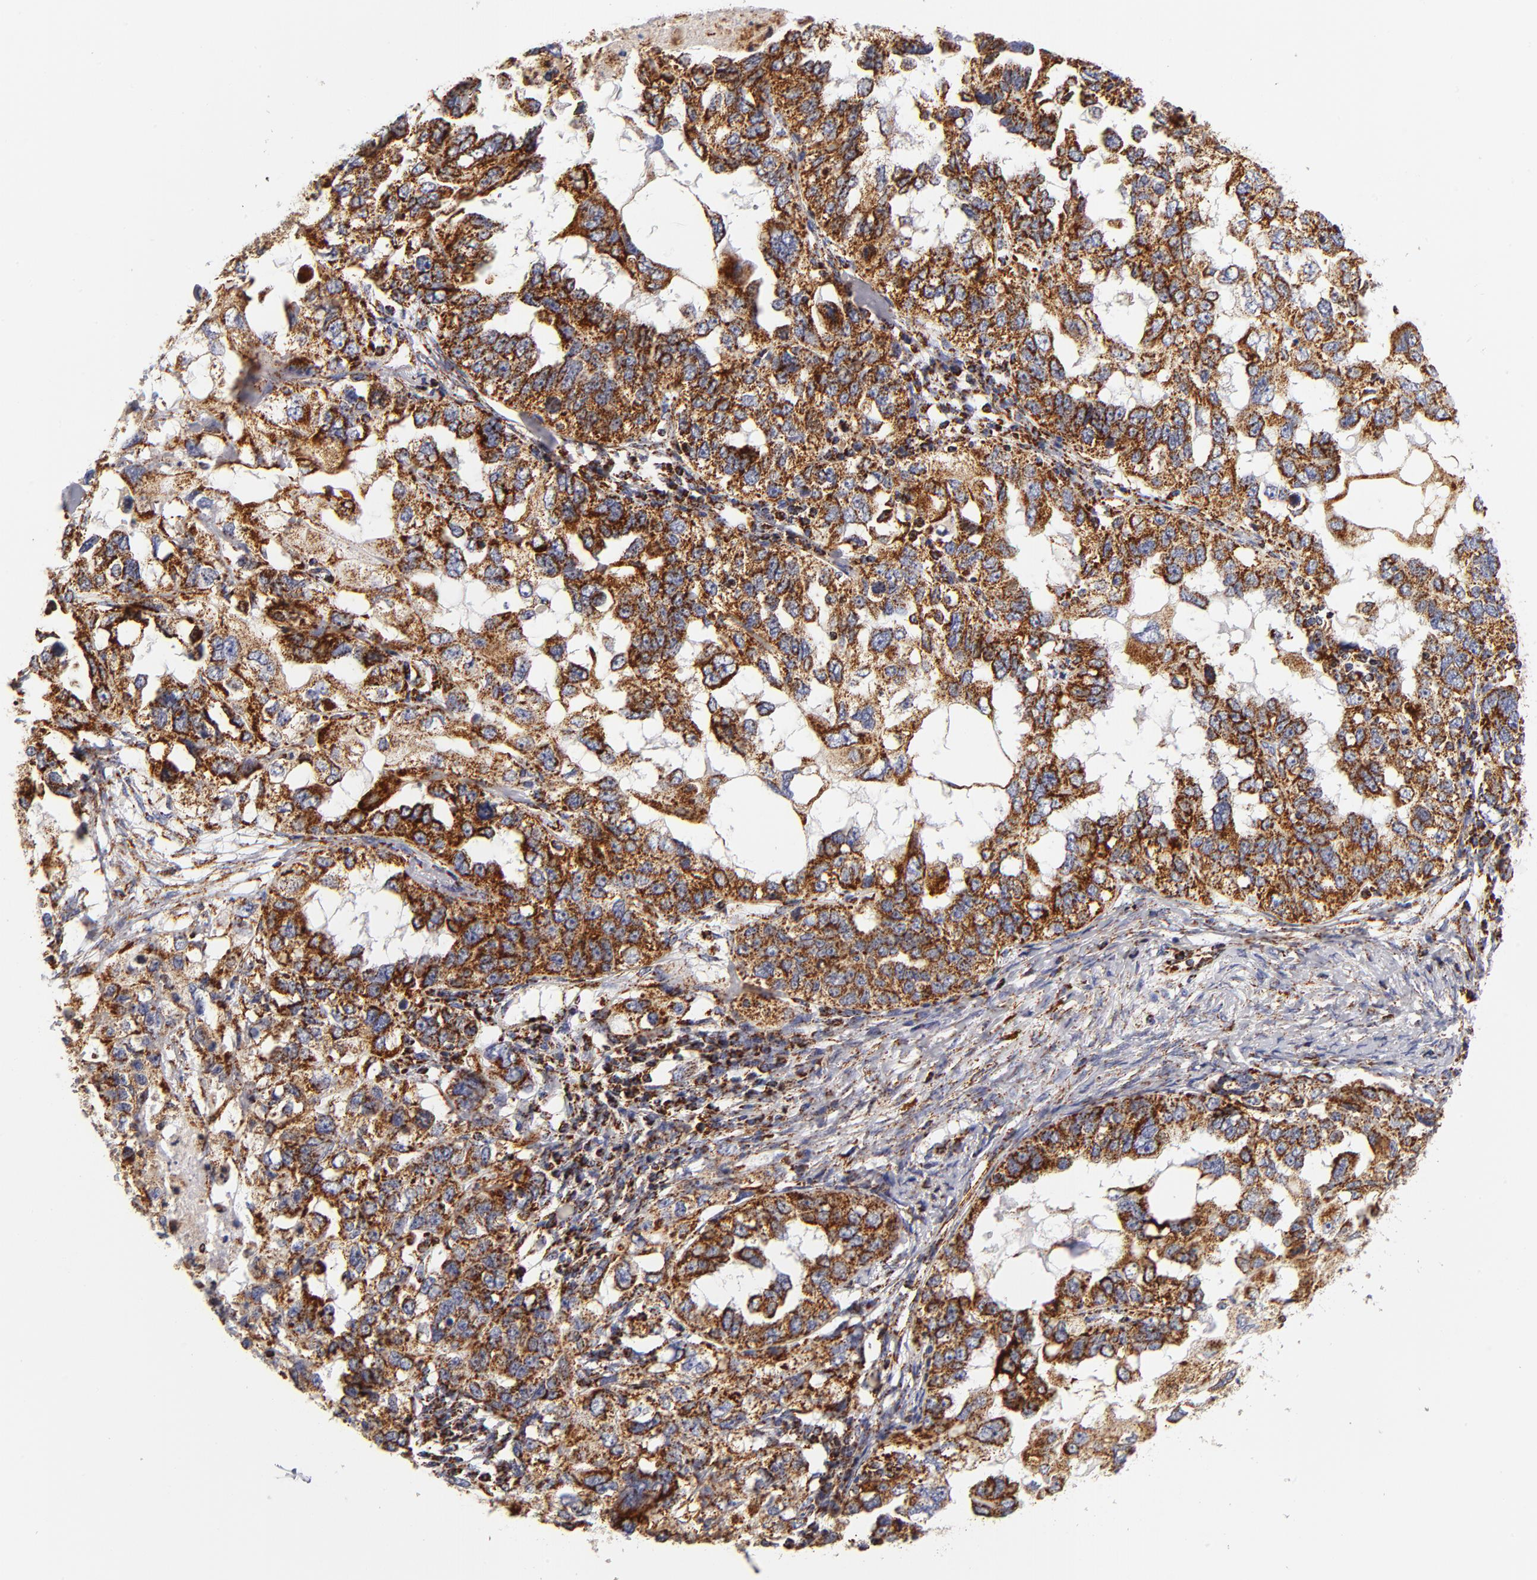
{"staining": {"intensity": "strong", "quantity": ">75%", "location": "cytoplasmic/membranous"}, "tissue": "ovarian cancer", "cell_type": "Tumor cells", "image_type": "cancer", "snomed": [{"axis": "morphology", "description": "Cystadenocarcinoma, serous, NOS"}, {"axis": "topography", "description": "Ovary"}], "caption": "A photomicrograph of ovarian cancer (serous cystadenocarcinoma) stained for a protein displays strong cytoplasmic/membranous brown staining in tumor cells.", "gene": "ECHS1", "patient": {"sex": "female", "age": 82}}